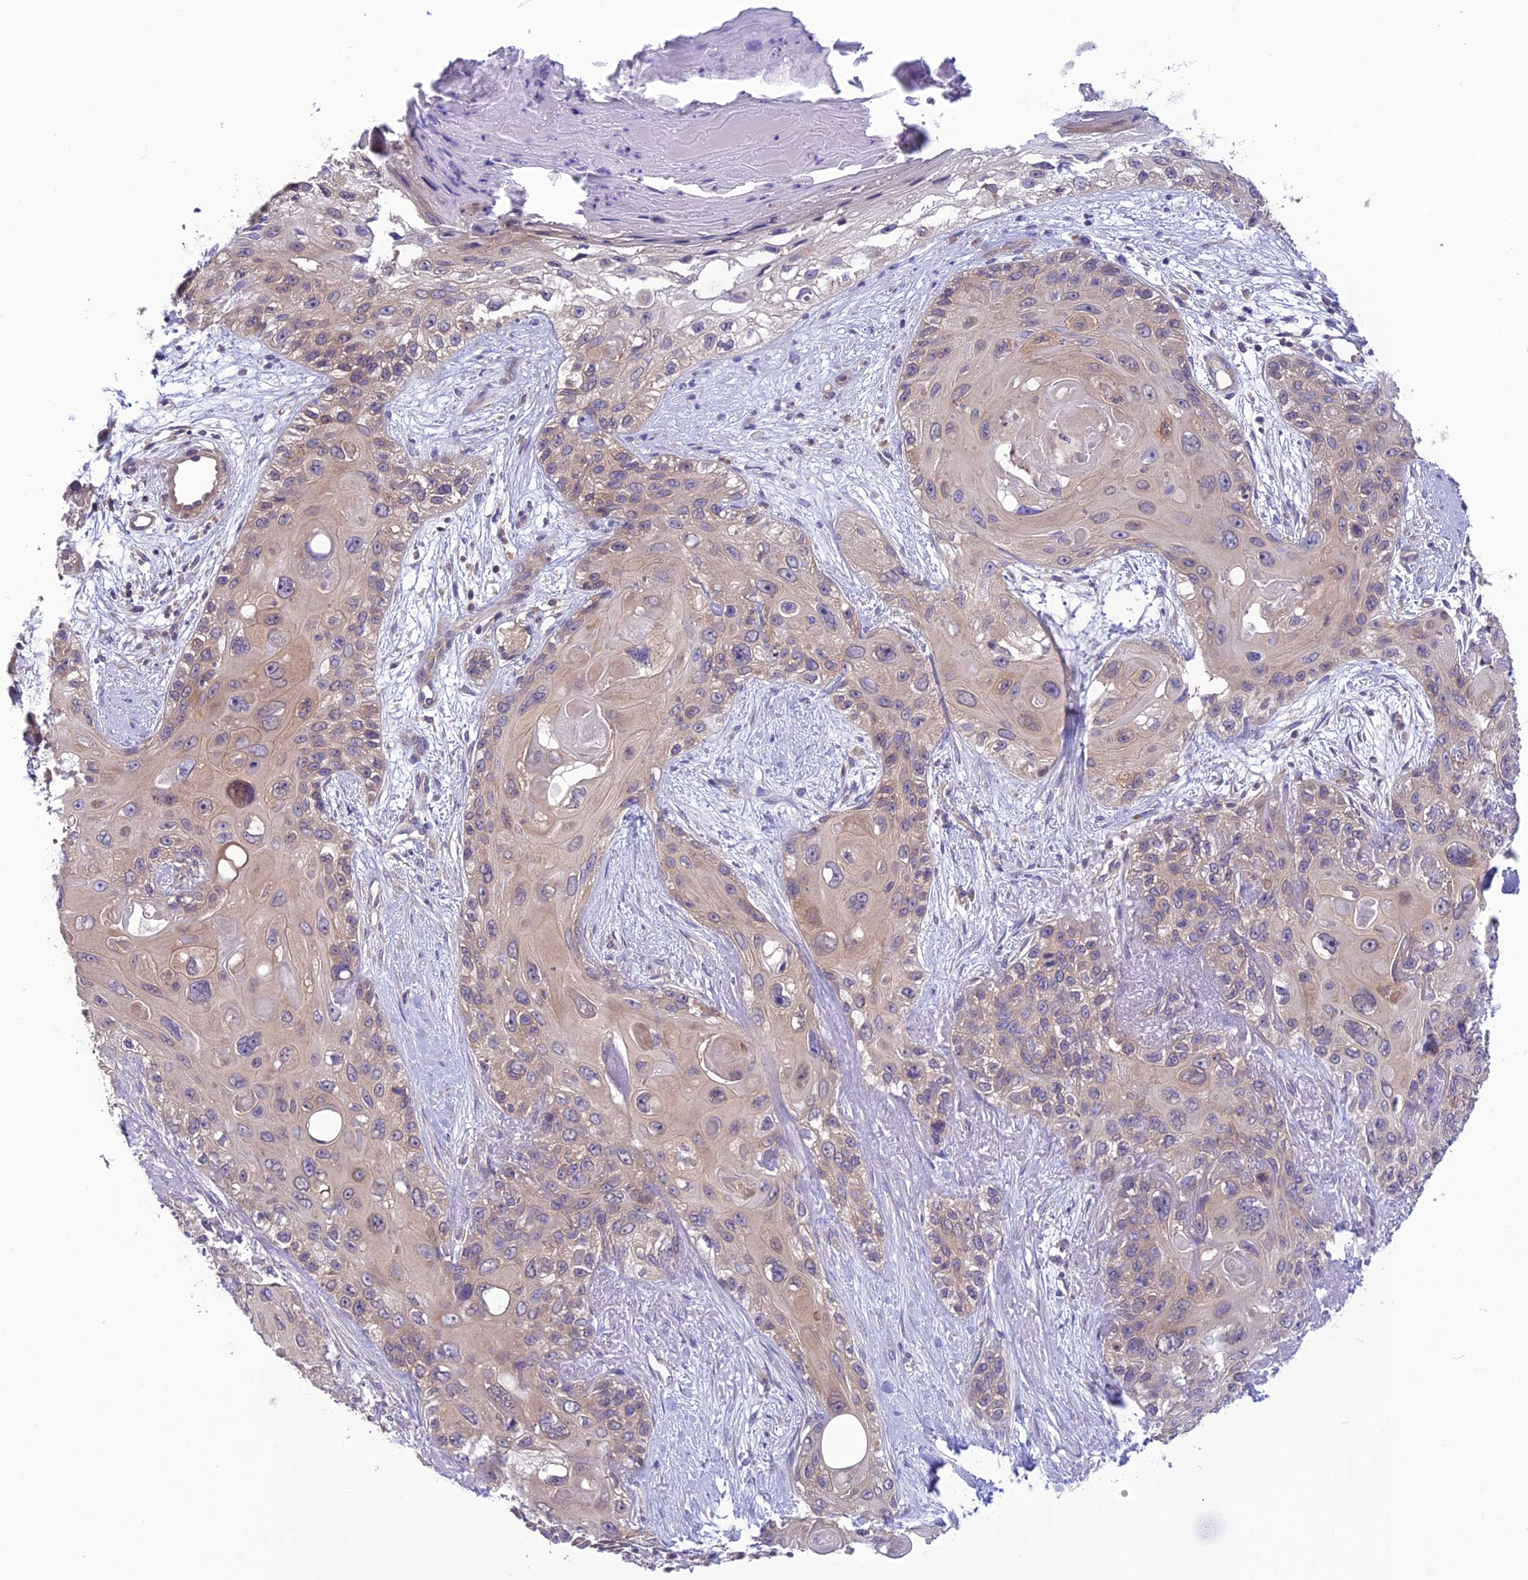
{"staining": {"intensity": "negative", "quantity": "none", "location": "none"}, "tissue": "skin cancer", "cell_type": "Tumor cells", "image_type": "cancer", "snomed": [{"axis": "morphology", "description": "Normal tissue, NOS"}, {"axis": "morphology", "description": "Squamous cell carcinoma, NOS"}, {"axis": "topography", "description": "Skin"}], "caption": "High magnification brightfield microscopy of skin cancer (squamous cell carcinoma) stained with DAB (brown) and counterstained with hematoxylin (blue): tumor cells show no significant expression.", "gene": "PSMF1", "patient": {"sex": "male", "age": 72}}